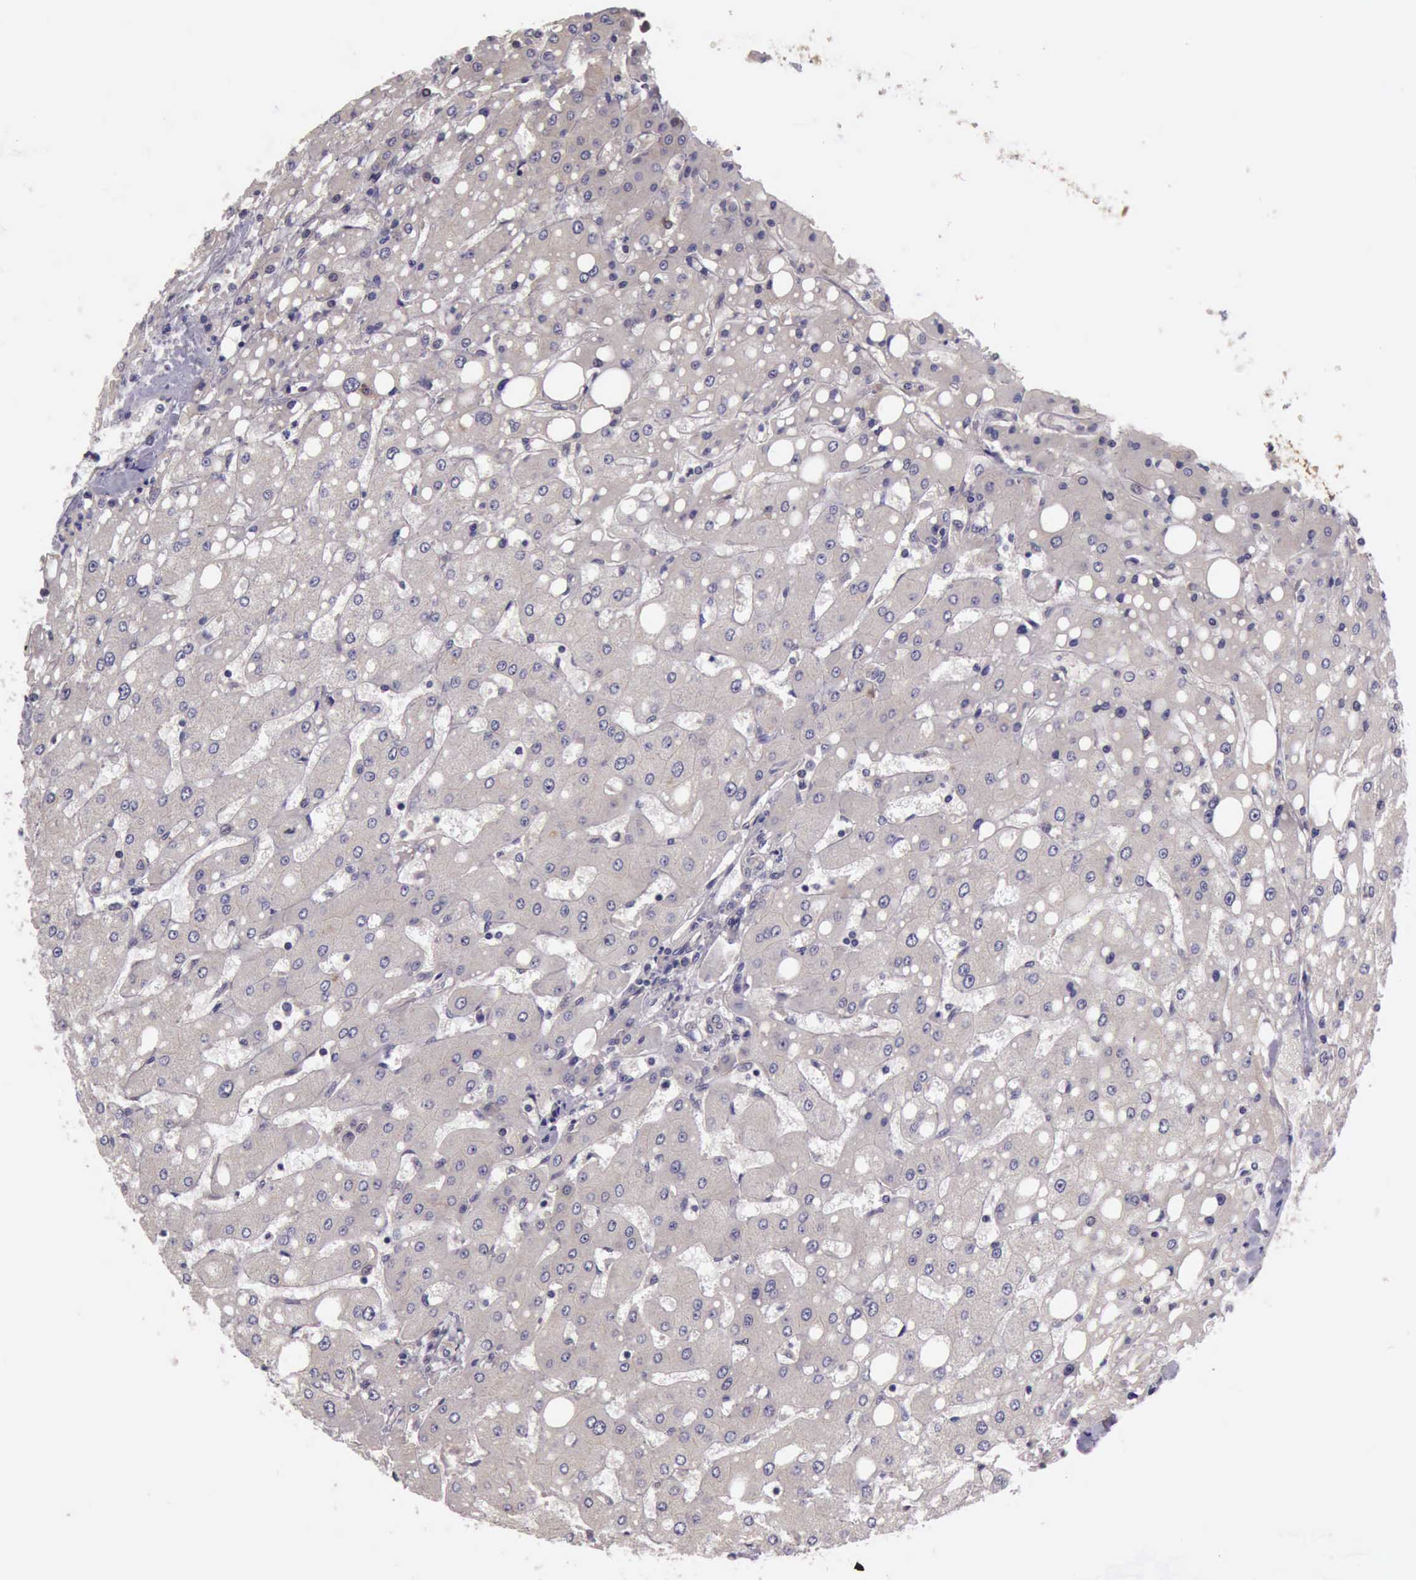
{"staining": {"intensity": "moderate", "quantity": ">75%", "location": "cytoplasmic/membranous"}, "tissue": "liver", "cell_type": "Cholangiocytes", "image_type": "normal", "snomed": [{"axis": "morphology", "description": "Normal tissue, NOS"}, {"axis": "topography", "description": "Liver"}], "caption": "Protein expression analysis of normal human liver reveals moderate cytoplasmic/membranous positivity in about >75% of cholangiocytes.", "gene": "EIF5", "patient": {"sex": "male", "age": 49}}